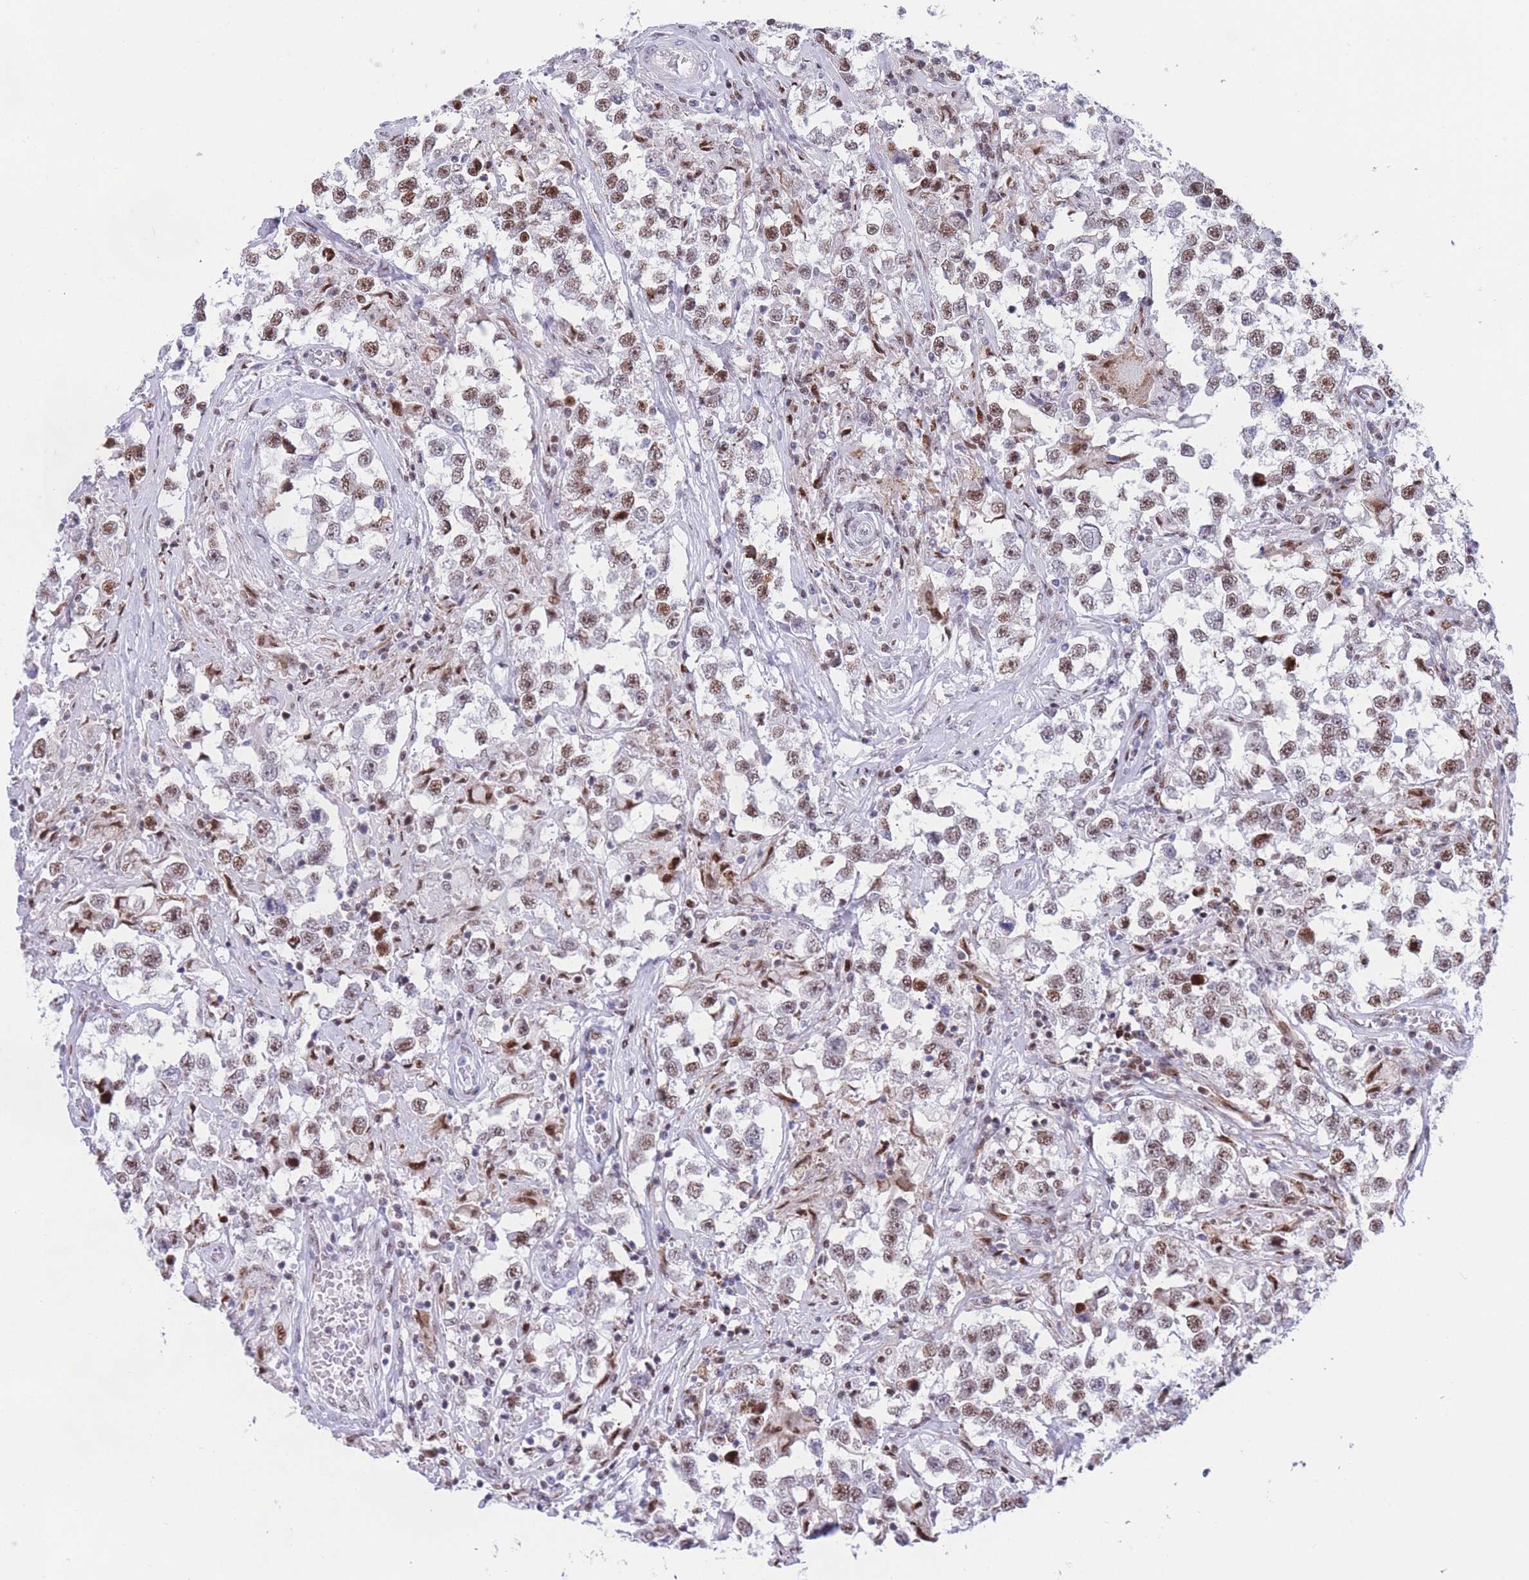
{"staining": {"intensity": "moderate", "quantity": ">75%", "location": "nuclear"}, "tissue": "testis cancer", "cell_type": "Tumor cells", "image_type": "cancer", "snomed": [{"axis": "morphology", "description": "Seminoma, NOS"}, {"axis": "topography", "description": "Testis"}], "caption": "Protein staining shows moderate nuclear expression in approximately >75% of tumor cells in seminoma (testis). The staining is performed using DAB (3,3'-diaminobenzidine) brown chromogen to label protein expression. The nuclei are counter-stained blue using hematoxylin.", "gene": "DNAJC3", "patient": {"sex": "male", "age": 46}}